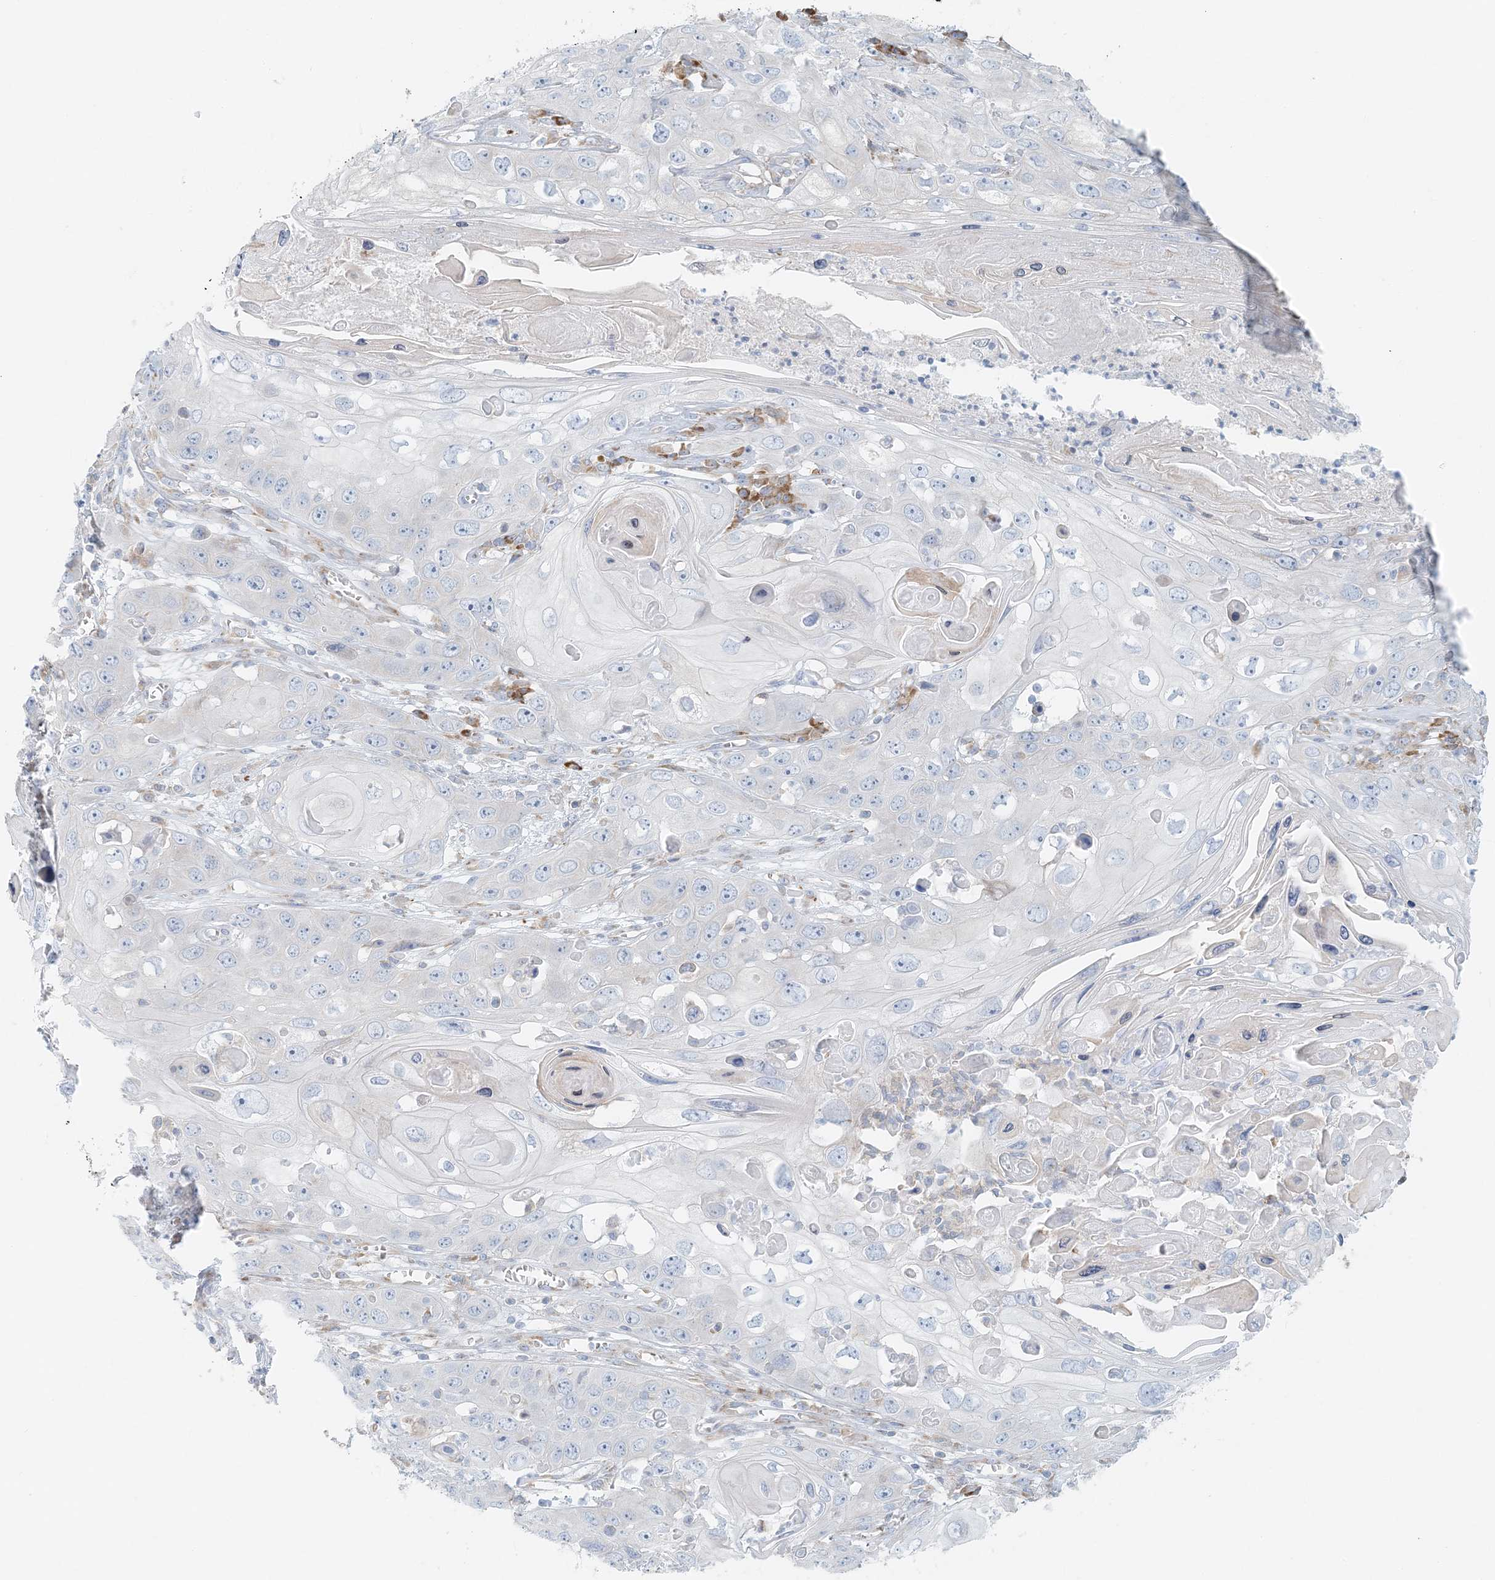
{"staining": {"intensity": "negative", "quantity": "none", "location": "none"}, "tissue": "skin cancer", "cell_type": "Tumor cells", "image_type": "cancer", "snomed": [{"axis": "morphology", "description": "Squamous cell carcinoma, NOS"}, {"axis": "topography", "description": "Skin"}], "caption": "Tumor cells are negative for protein expression in human skin squamous cell carcinoma.", "gene": "STK11IP", "patient": {"sex": "male", "age": 55}}